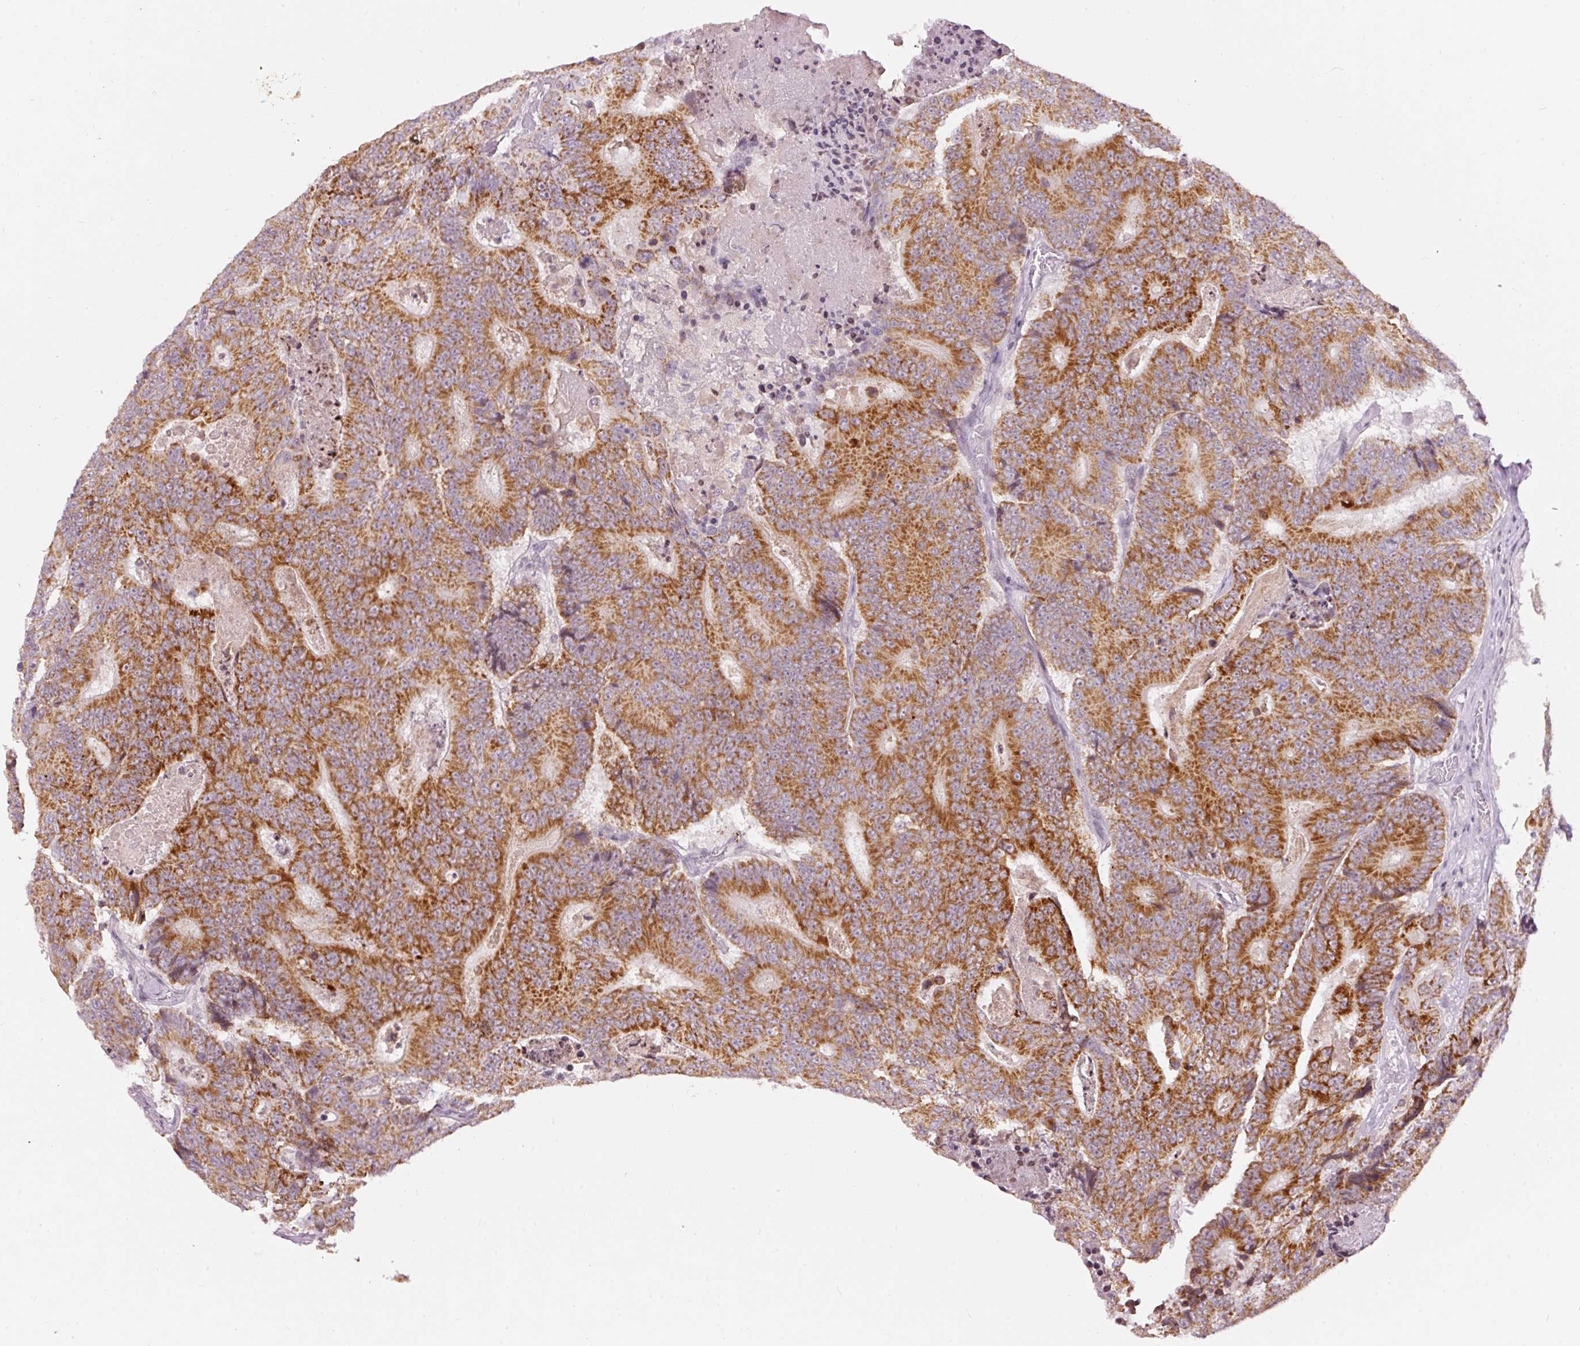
{"staining": {"intensity": "strong", "quantity": ">75%", "location": "cytoplasmic/membranous"}, "tissue": "colorectal cancer", "cell_type": "Tumor cells", "image_type": "cancer", "snomed": [{"axis": "morphology", "description": "Adenocarcinoma, NOS"}, {"axis": "topography", "description": "Colon"}], "caption": "IHC (DAB) staining of human colorectal cancer (adenocarcinoma) reveals strong cytoplasmic/membranous protein staining in about >75% of tumor cells.", "gene": "ABHD11", "patient": {"sex": "male", "age": 83}}